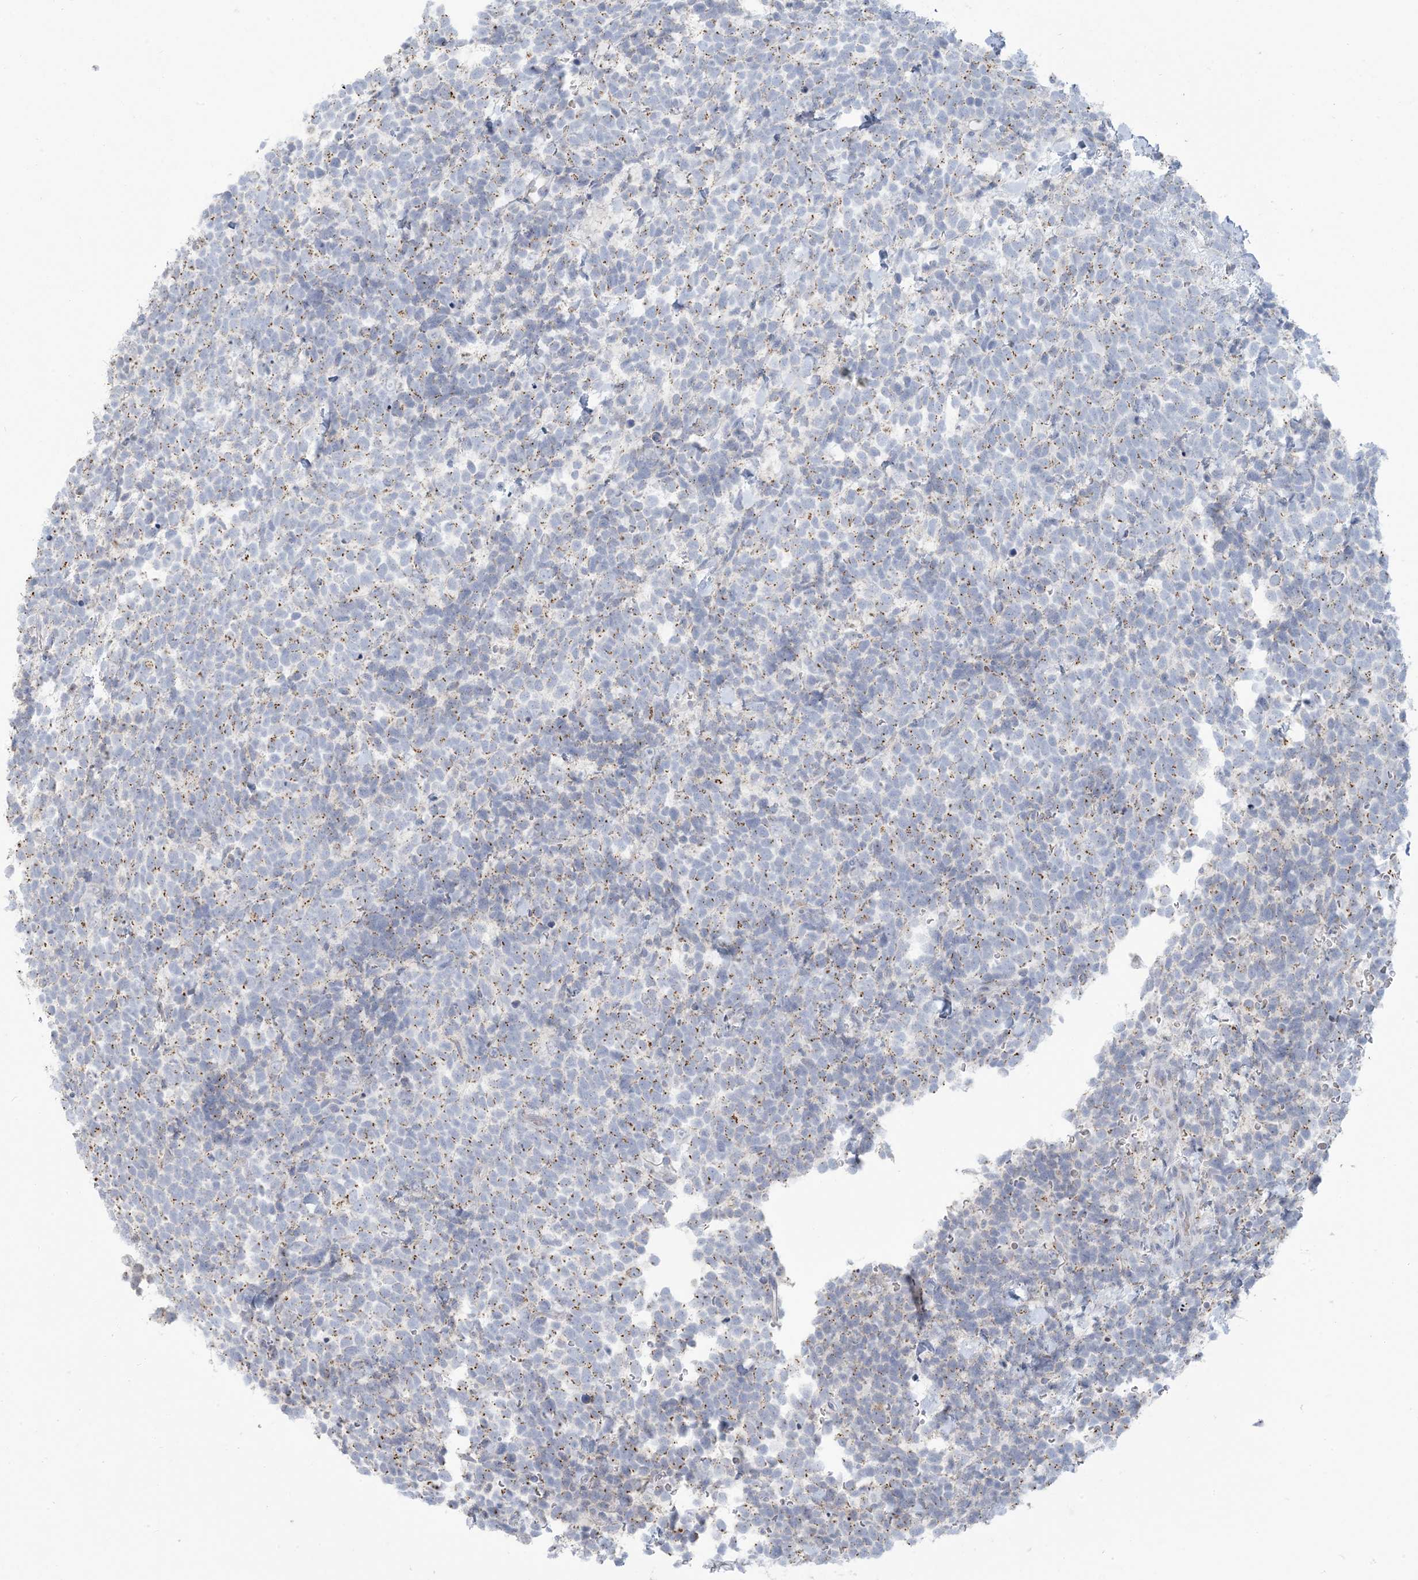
{"staining": {"intensity": "moderate", "quantity": "25%-75%", "location": "cytoplasmic/membranous"}, "tissue": "urothelial cancer", "cell_type": "Tumor cells", "image_type": "cancer", "snomed": [{"axis": "morphology", "description": "Urothelial carcinoma, High grade"}, {"axis": "topography", "description": "Urinary bladder"}], "caption": "High-magnification brightfield microscopy of high-grade urothelial carcinoma stained with DAB (3,3'-diaminobenzidine) (brown) and counterstained with hematoxylin (blue). tumor cells exhibit moderate cytoplasmic/membranous staining is seen in about25%-75% of cells.", "gene": "SCML1", "patient": {"sex": "female", "age": 82}}